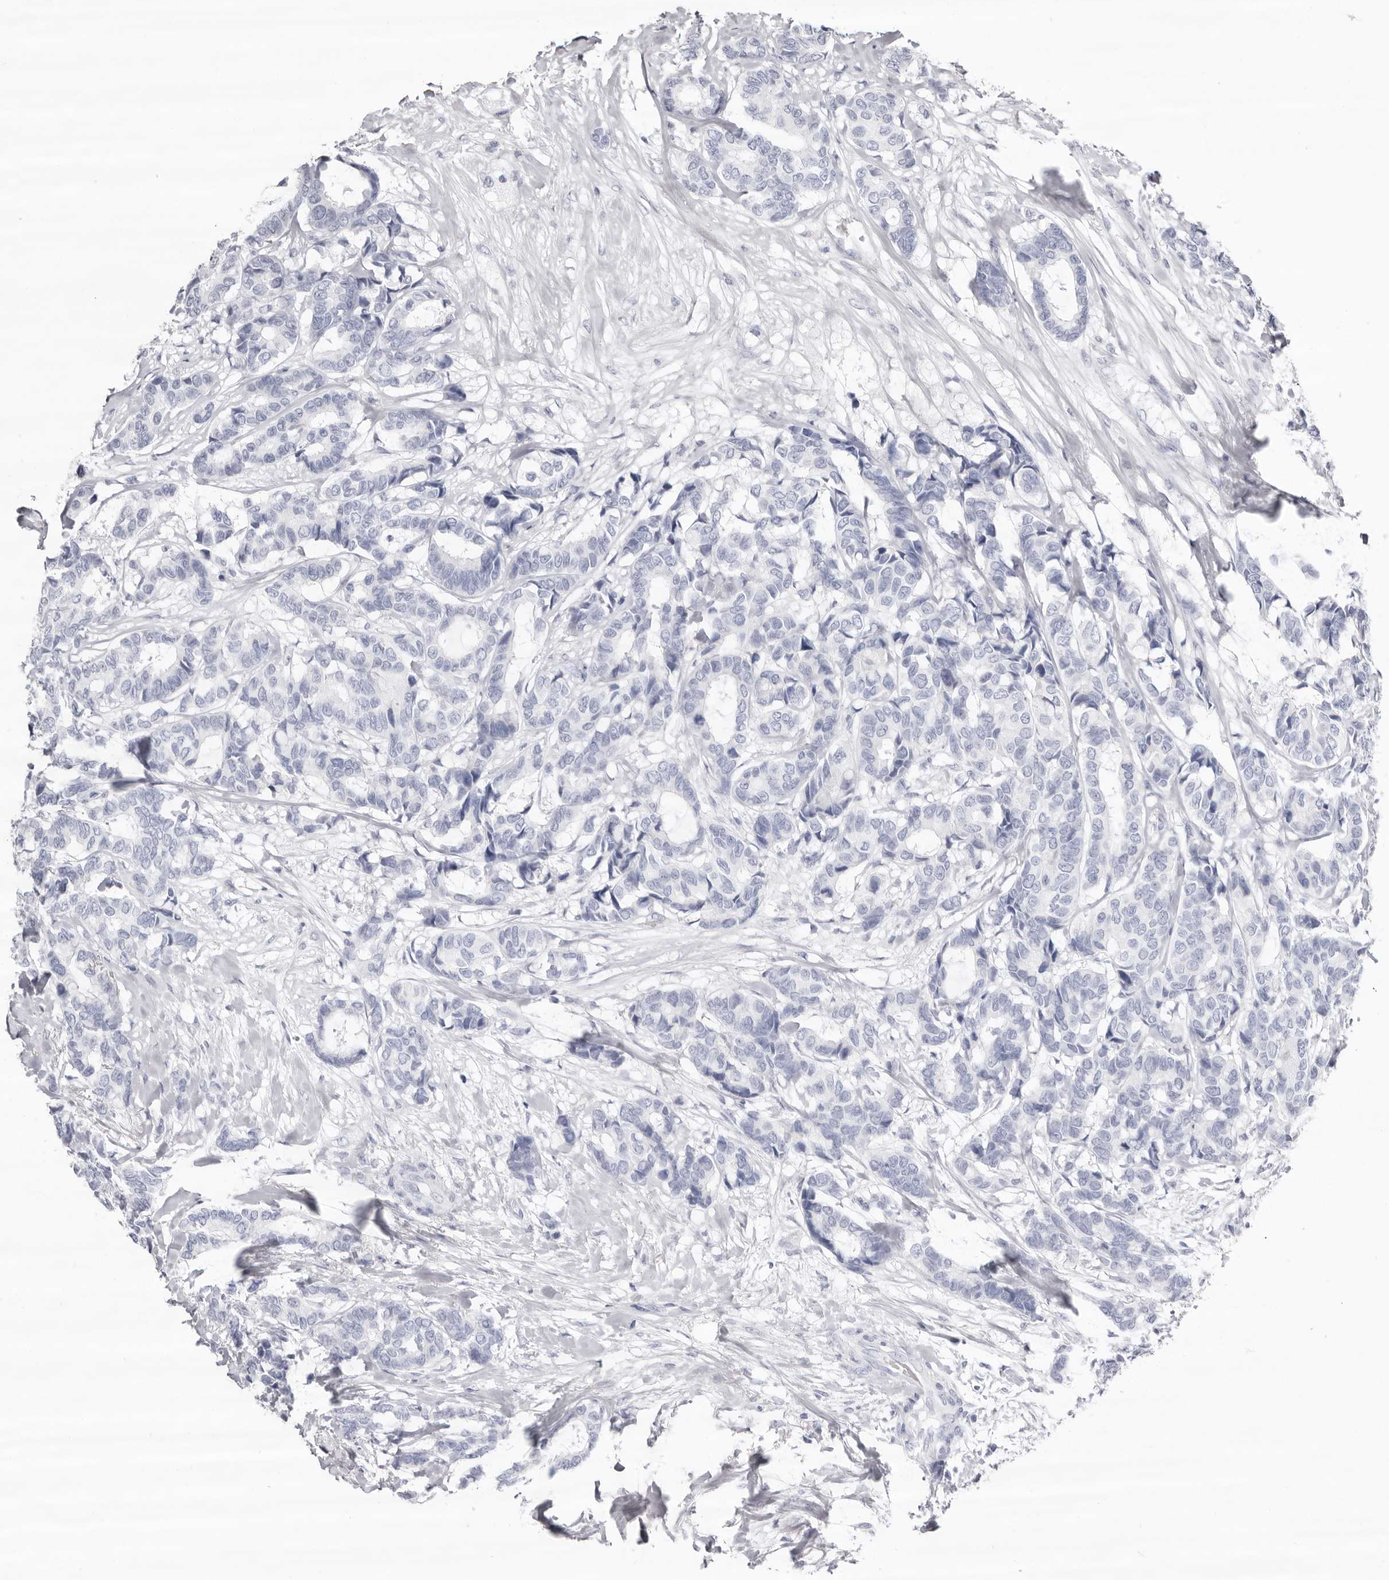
{"staining": {"intensity": "negative", "quantity": "none", "location": "none"}, "tissue": "breast cancer", "cell_type": "Tumor cells", "image_type": "cancer", "snomed": [{"axis": "morphology", "description": "Duct carcinoma"}, {"axis": "topography", "description": "Breast"}], "caption": "Immunohistochemistry (IHC) of human breast cancer (intraductal carcinoma) displays no expression in tumor cells.", "gene": "LPO", "patient": {"sex": "female", "age": 87}}